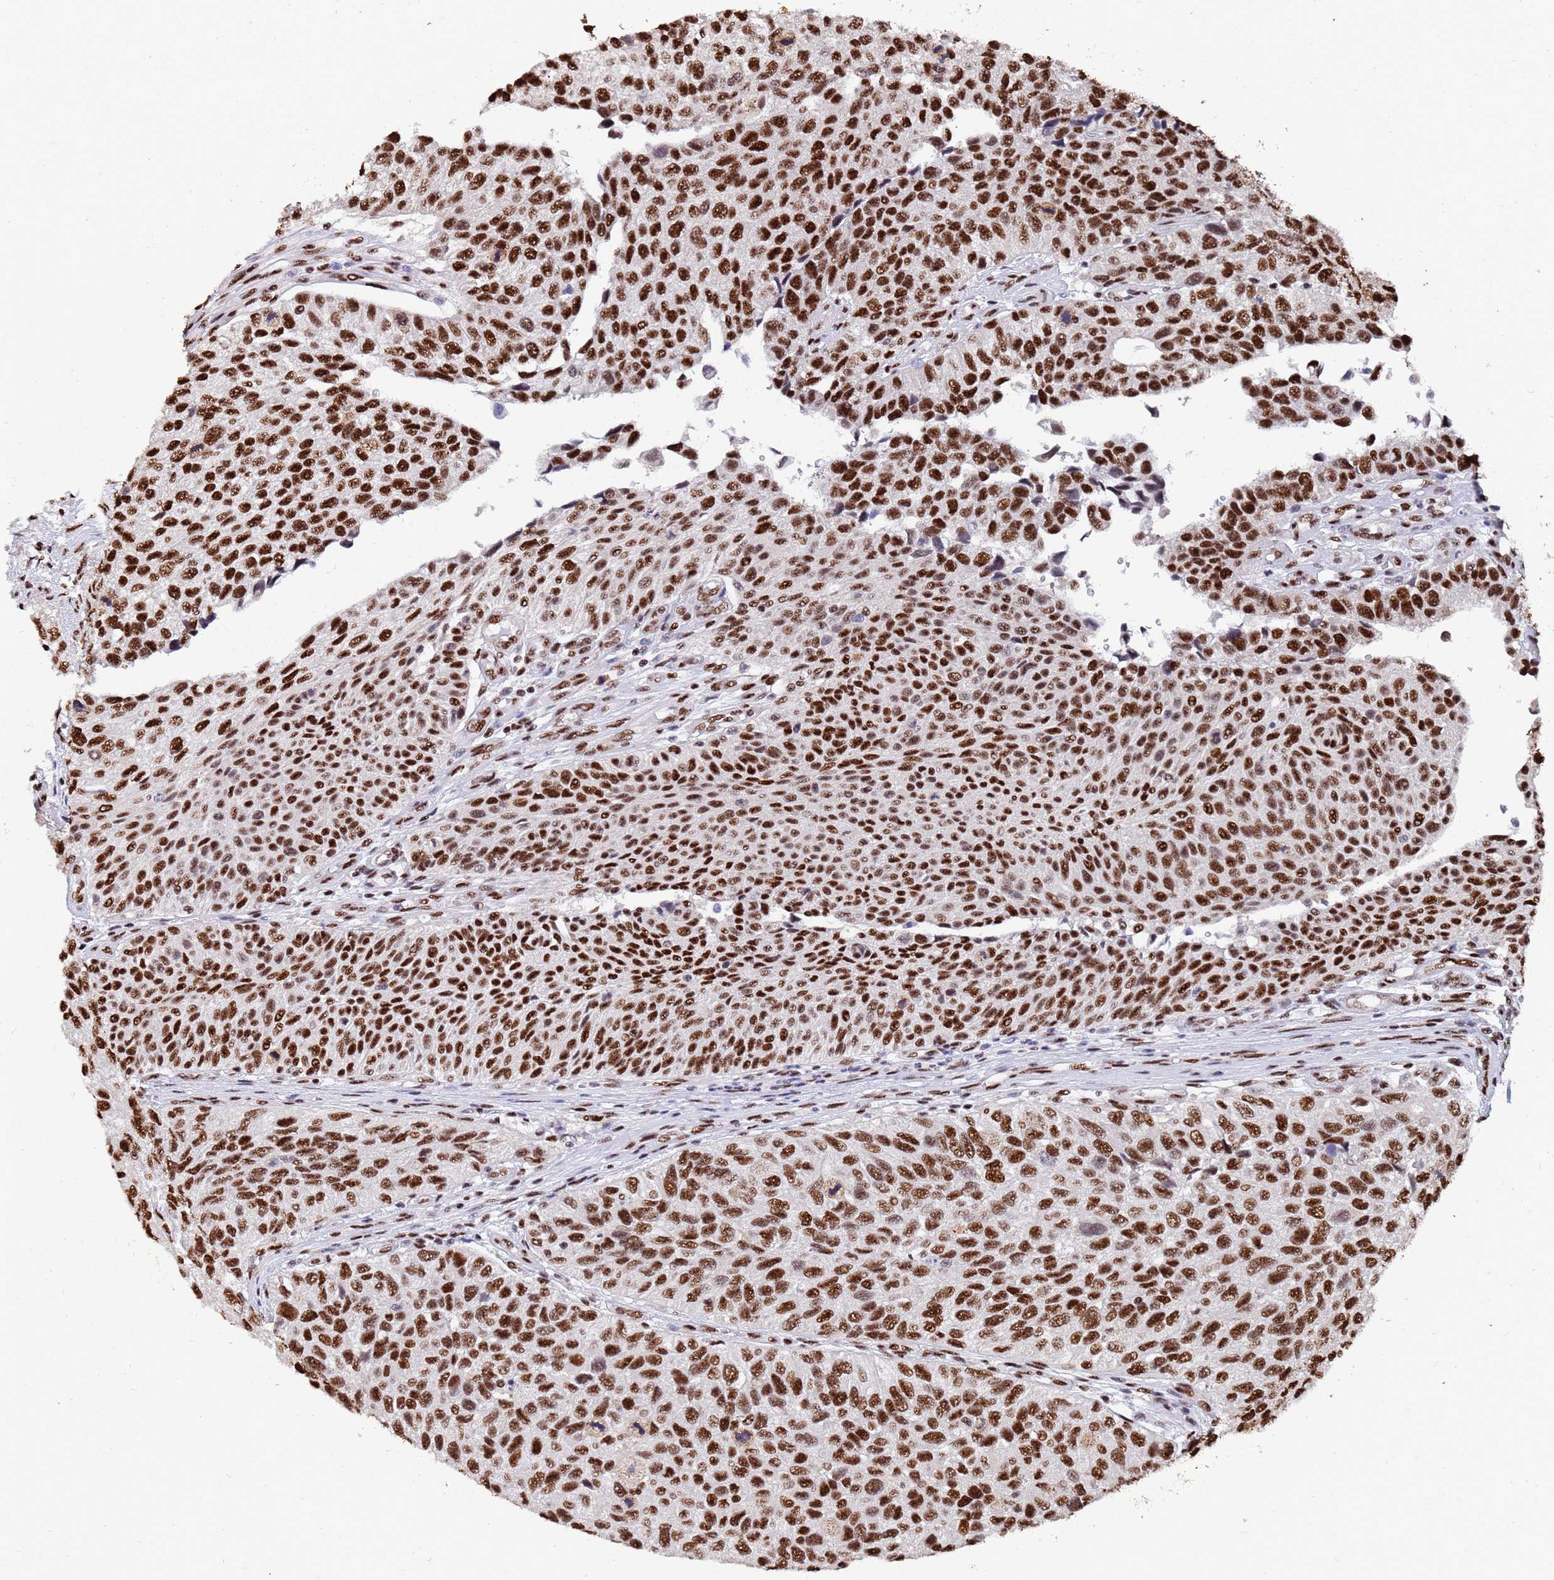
{"staining": {"intensity": "strong", "quantity": ">75%", "location": "nuclear"}, "tissue": "urothelial cancer", "cell_type": "Tumor cells", "image_type": "cancer", "snomed": [{"axis": "morphology", "description": "Urothelial carcinoma, NOS"}, {"axis": "topography", "description": "Urinary bladder"}], "caption": "Transitional cell carcinoma stained for a protein (brown) shows strong nuclear positive staining in about >75% of tumor cells.", "gene": "SF3B2", "patient": {"sex": "male", "age": 55}}